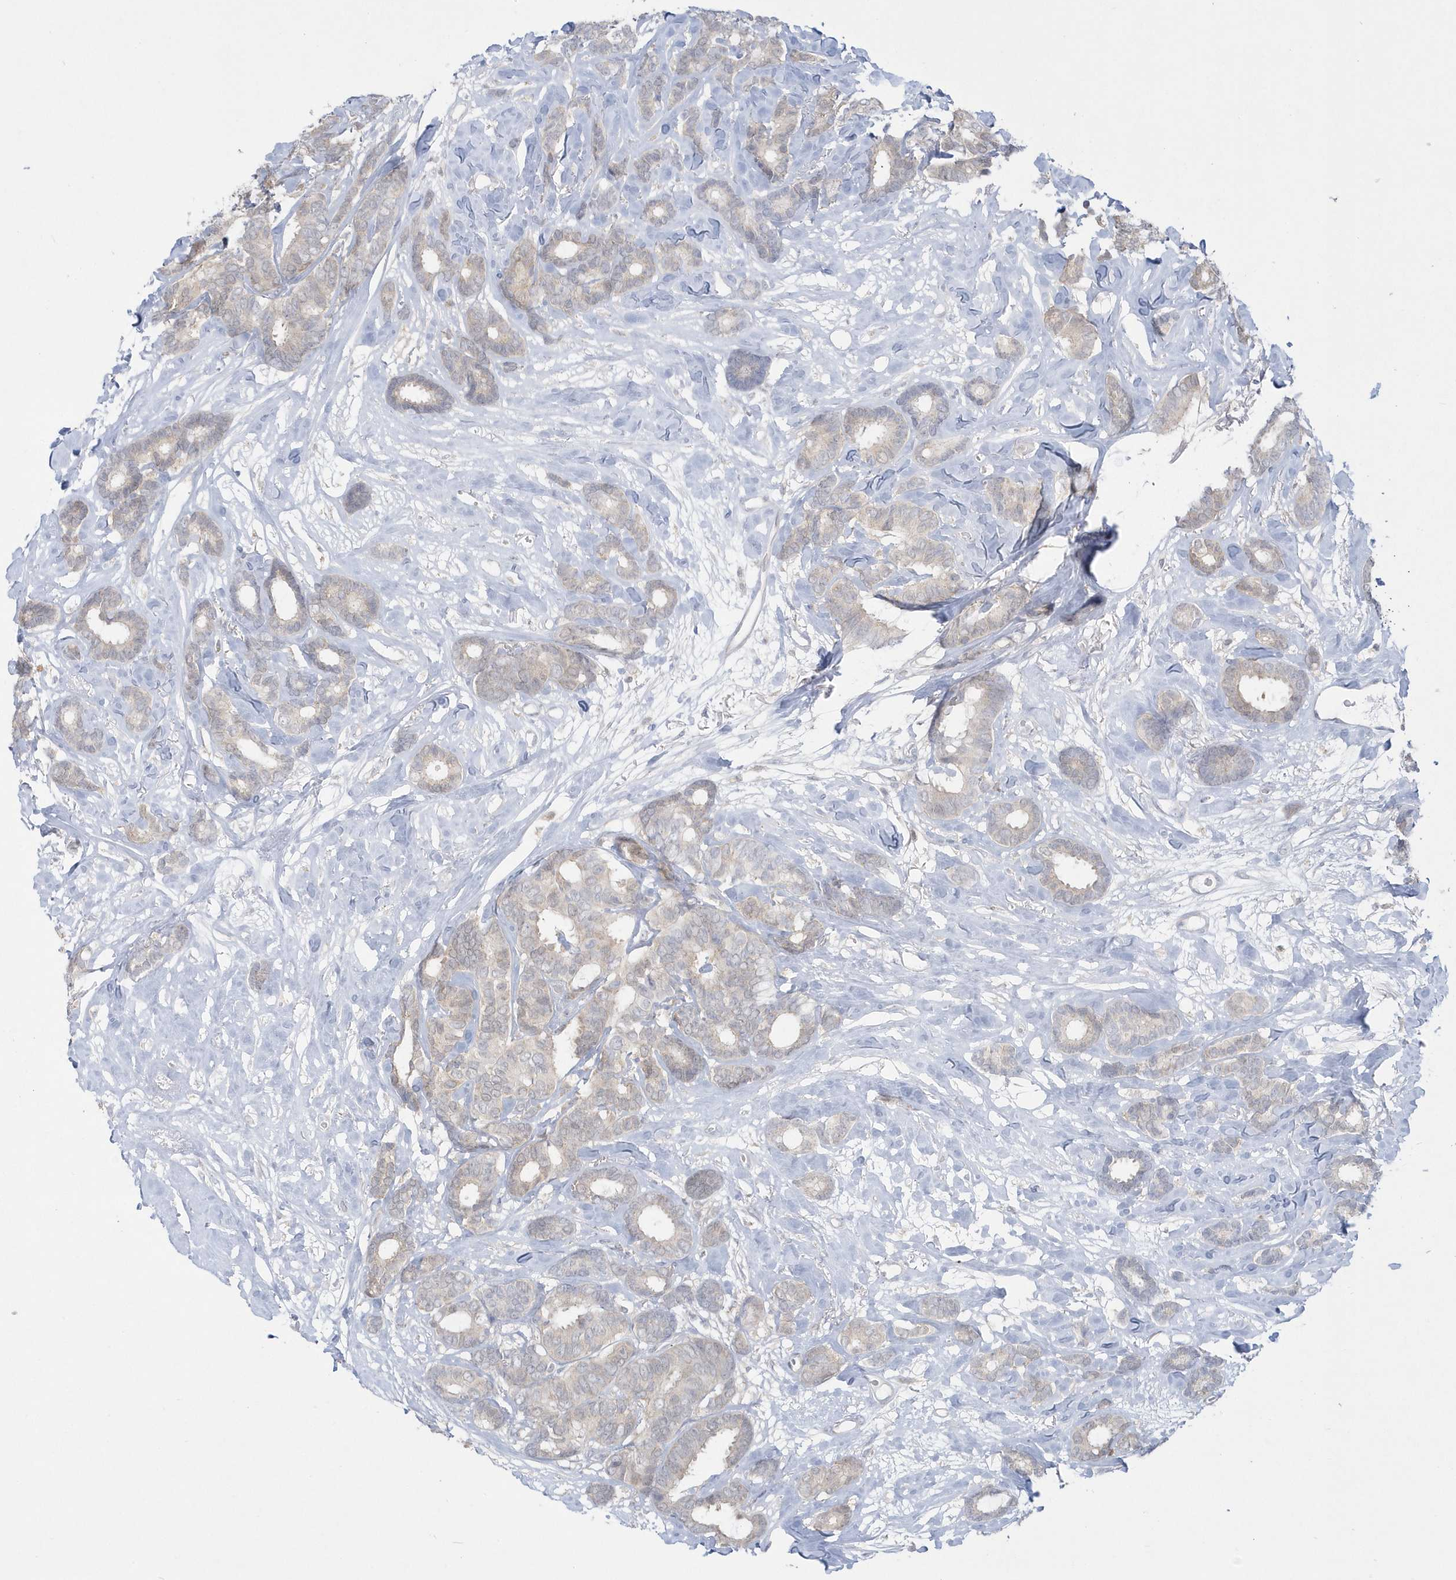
{"staining": {"intensity": "negative", "quantity": "none", "location": "none"}, "tissue": "breast cancer", "cell_type": "Tumor cells", "image_type": "cancer", "snomed": [{"axis": "morphology", "description": "Duct carcinoma"}, {"axis": "topography", "description": "Breast"}], "caption": "Infiltrating ductal carcinoma (breast) was stained to show a protein in brown. There is no significant staining in tumor cells.", "gene": "PCBD1", "patient": {"sex": "female", "age": 87}}